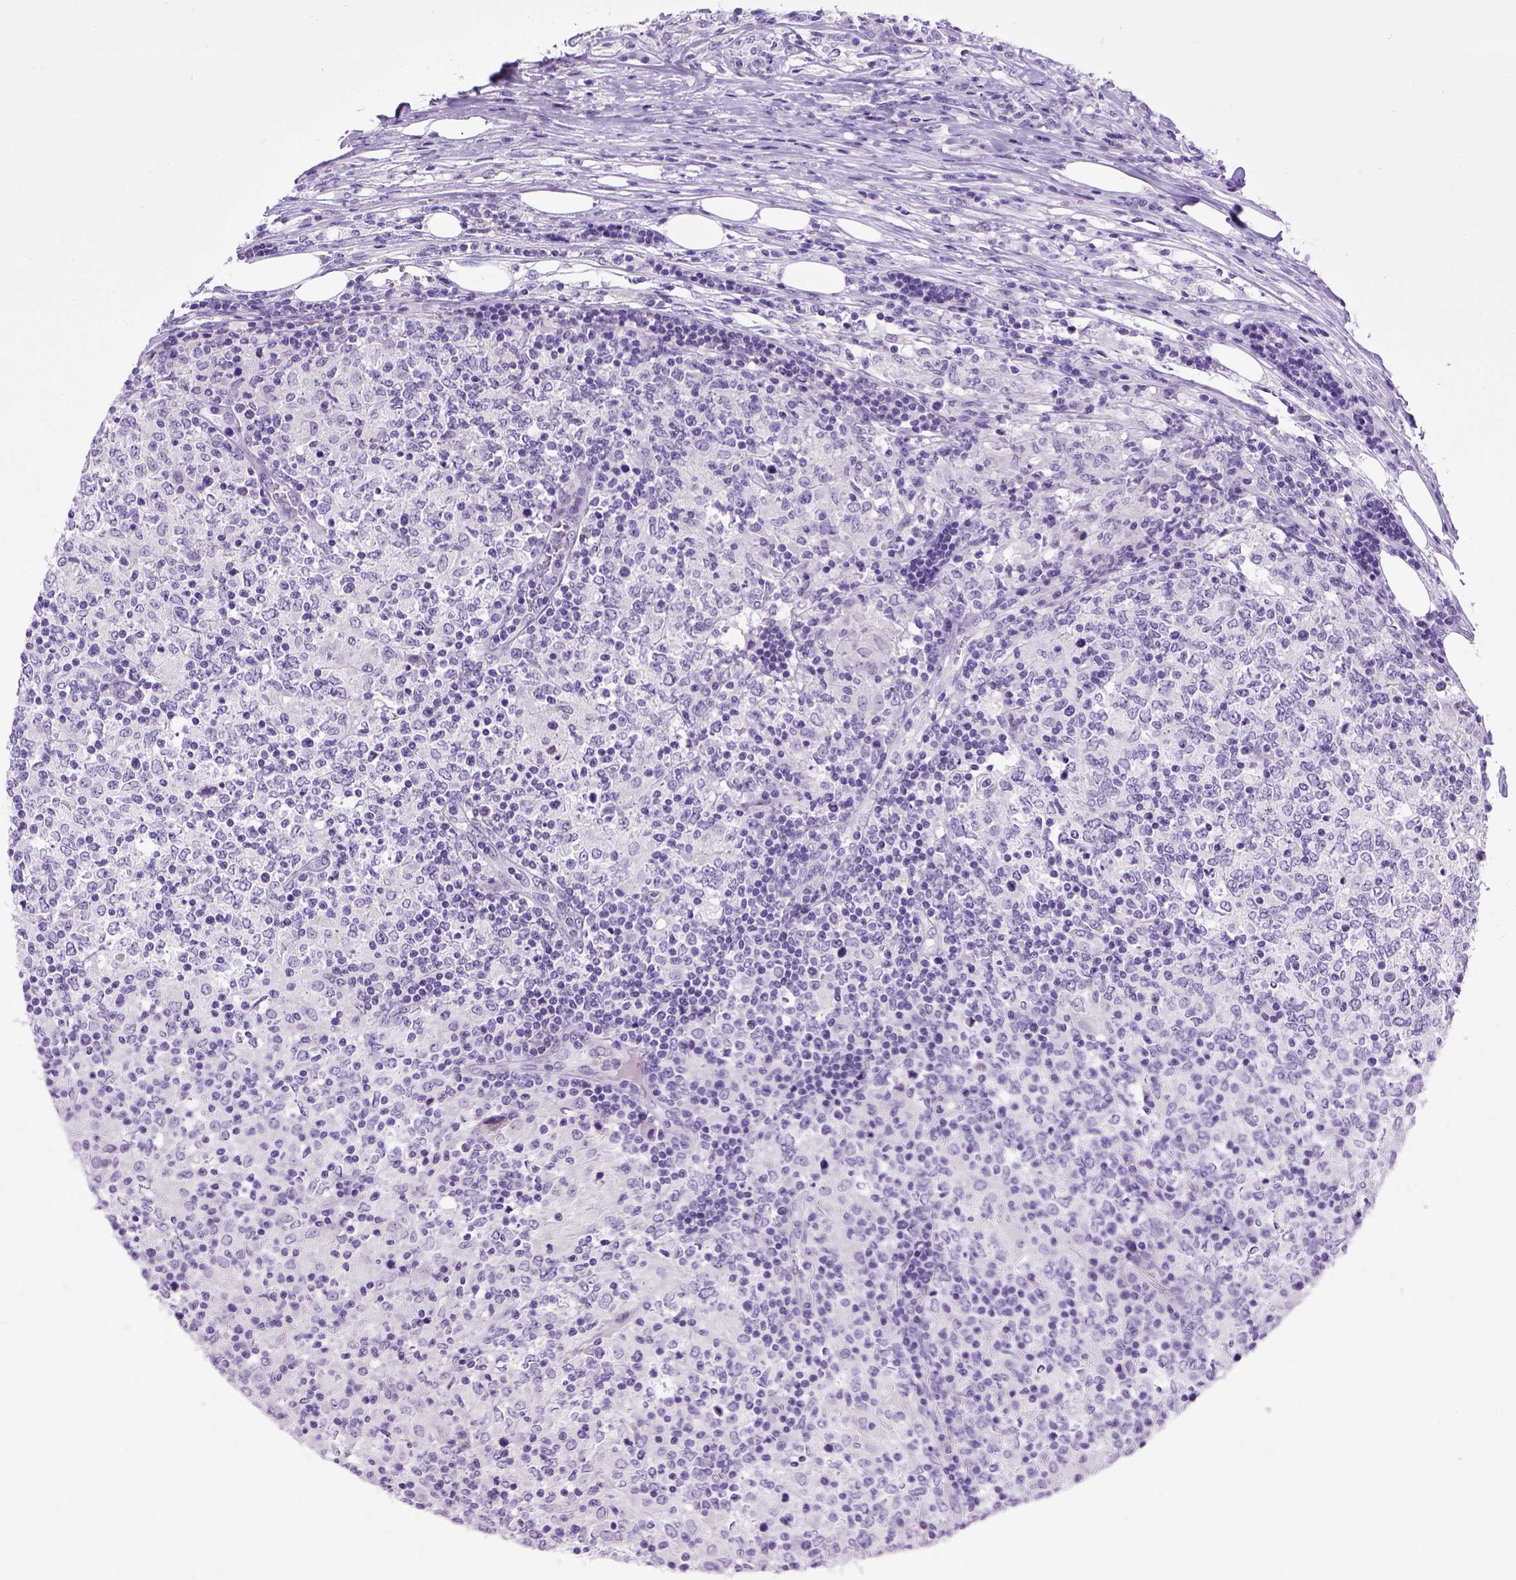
{"staining": {"intensity": "negative", "quantity": "none", "location": "none"}, "tissue": "lymphoma", "cell_type": "Tumor cells", "image_type": "cancer", "snomed": [{"axis": "morphology", "description": "Malignant lymphoma, non-Hodgkin's type, High grade"}, {"axis": "topography", "description": "Lymph node"}], "caption": "An image of human lymphoma is negative for staining in tumor cells.", "gene": "CDH1", "patient": {"sex": "female", "age": 84}}